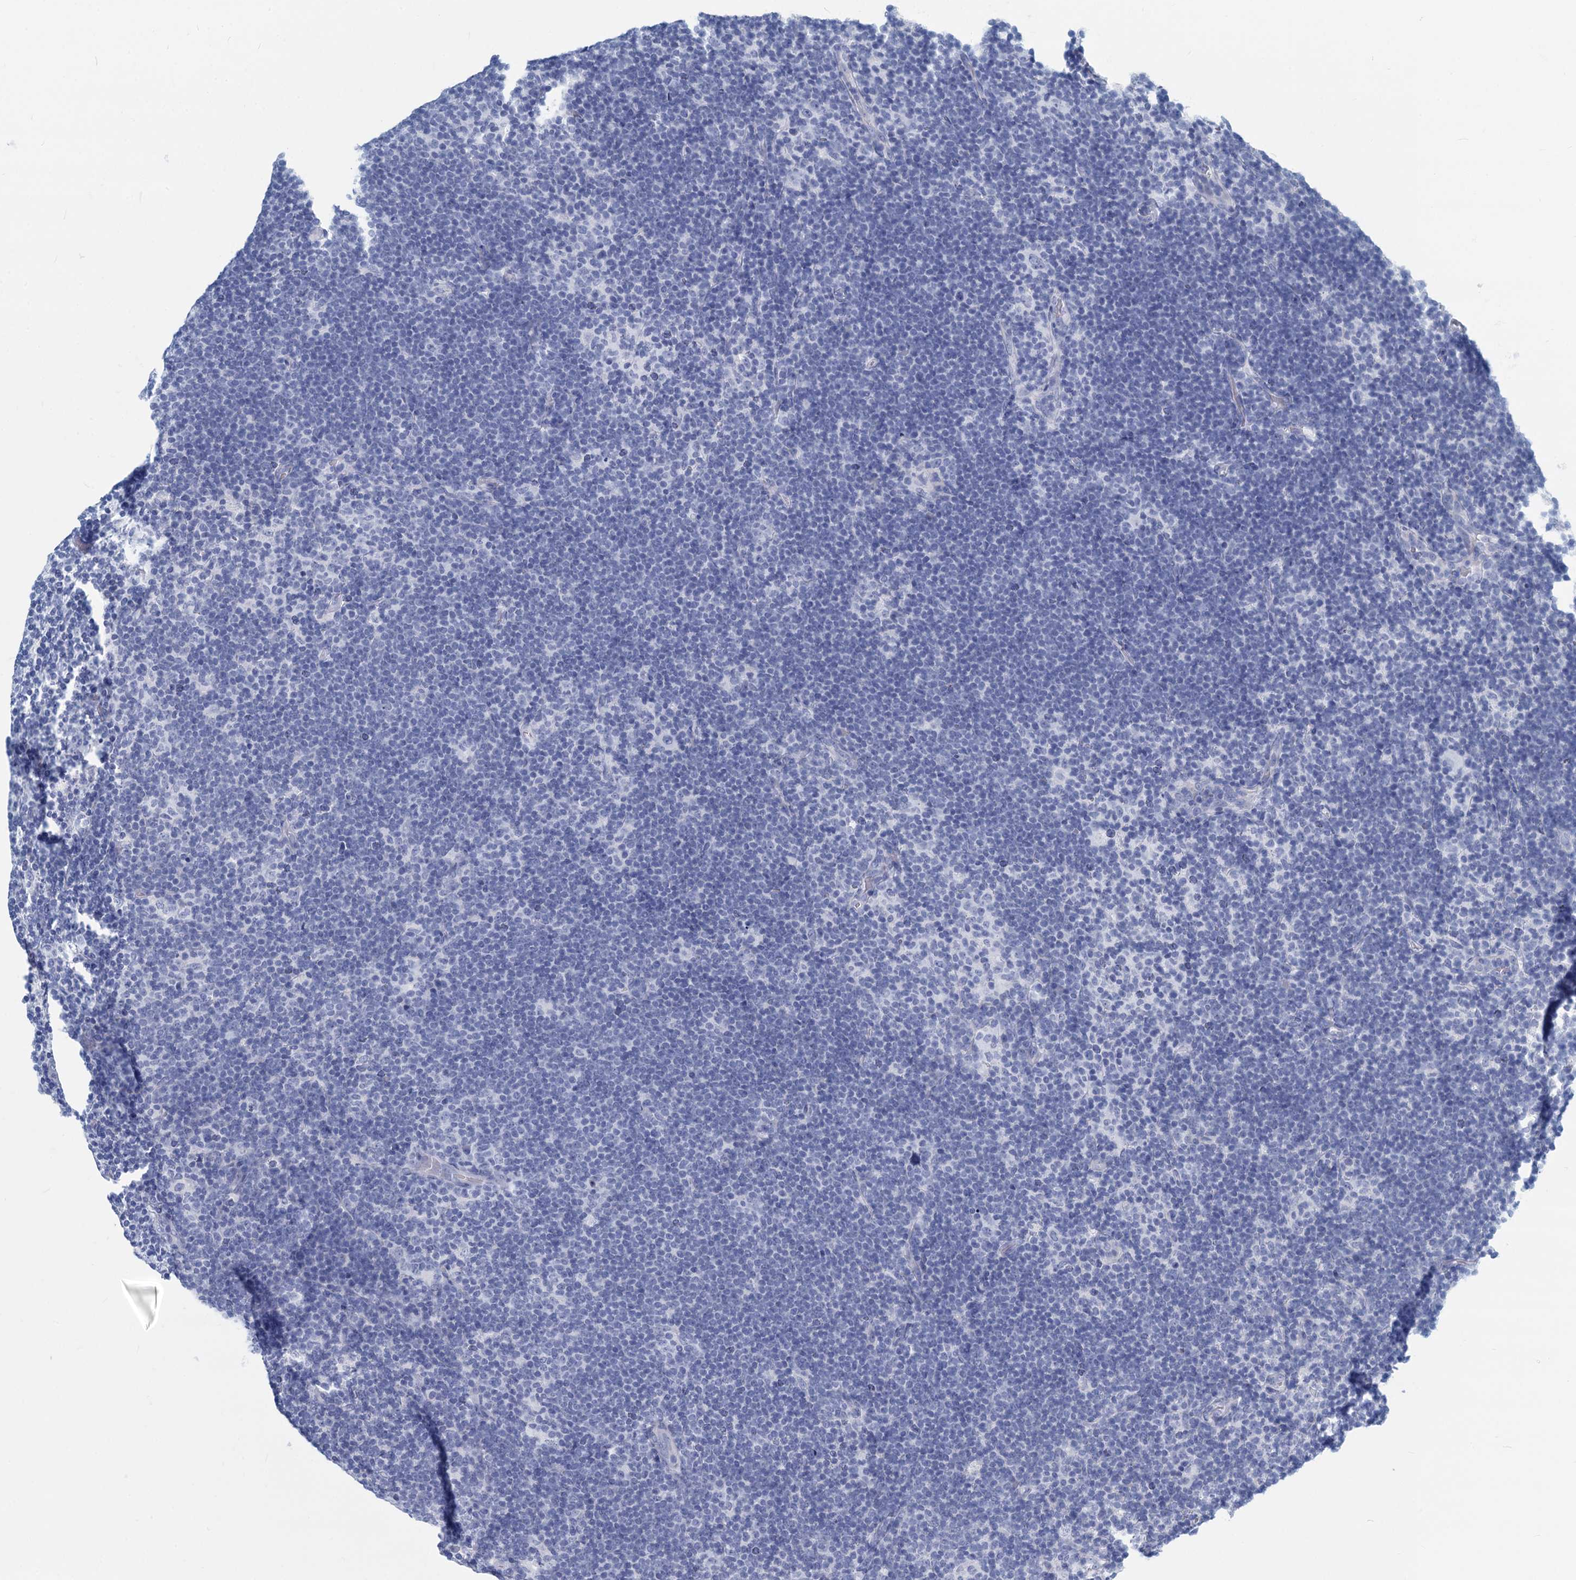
{"staining": {"intensity": "negative", "quantity": "none", "location": "none"}, "tissue": "lymphoma", "cell_type": "Tumor cells", "image_type": "cancer", "snomed": [{"axis": "morphology", "description": "Hodgkin's disease, NOS"}, {"axis": "topography", "description": "Lymph node"}], "caption": "Immunohistochemical staining of lymphoma shows no significant expression in tumor cells.", "gene": "GSTM3", "patient": {"sex": "female", "age": 57}}